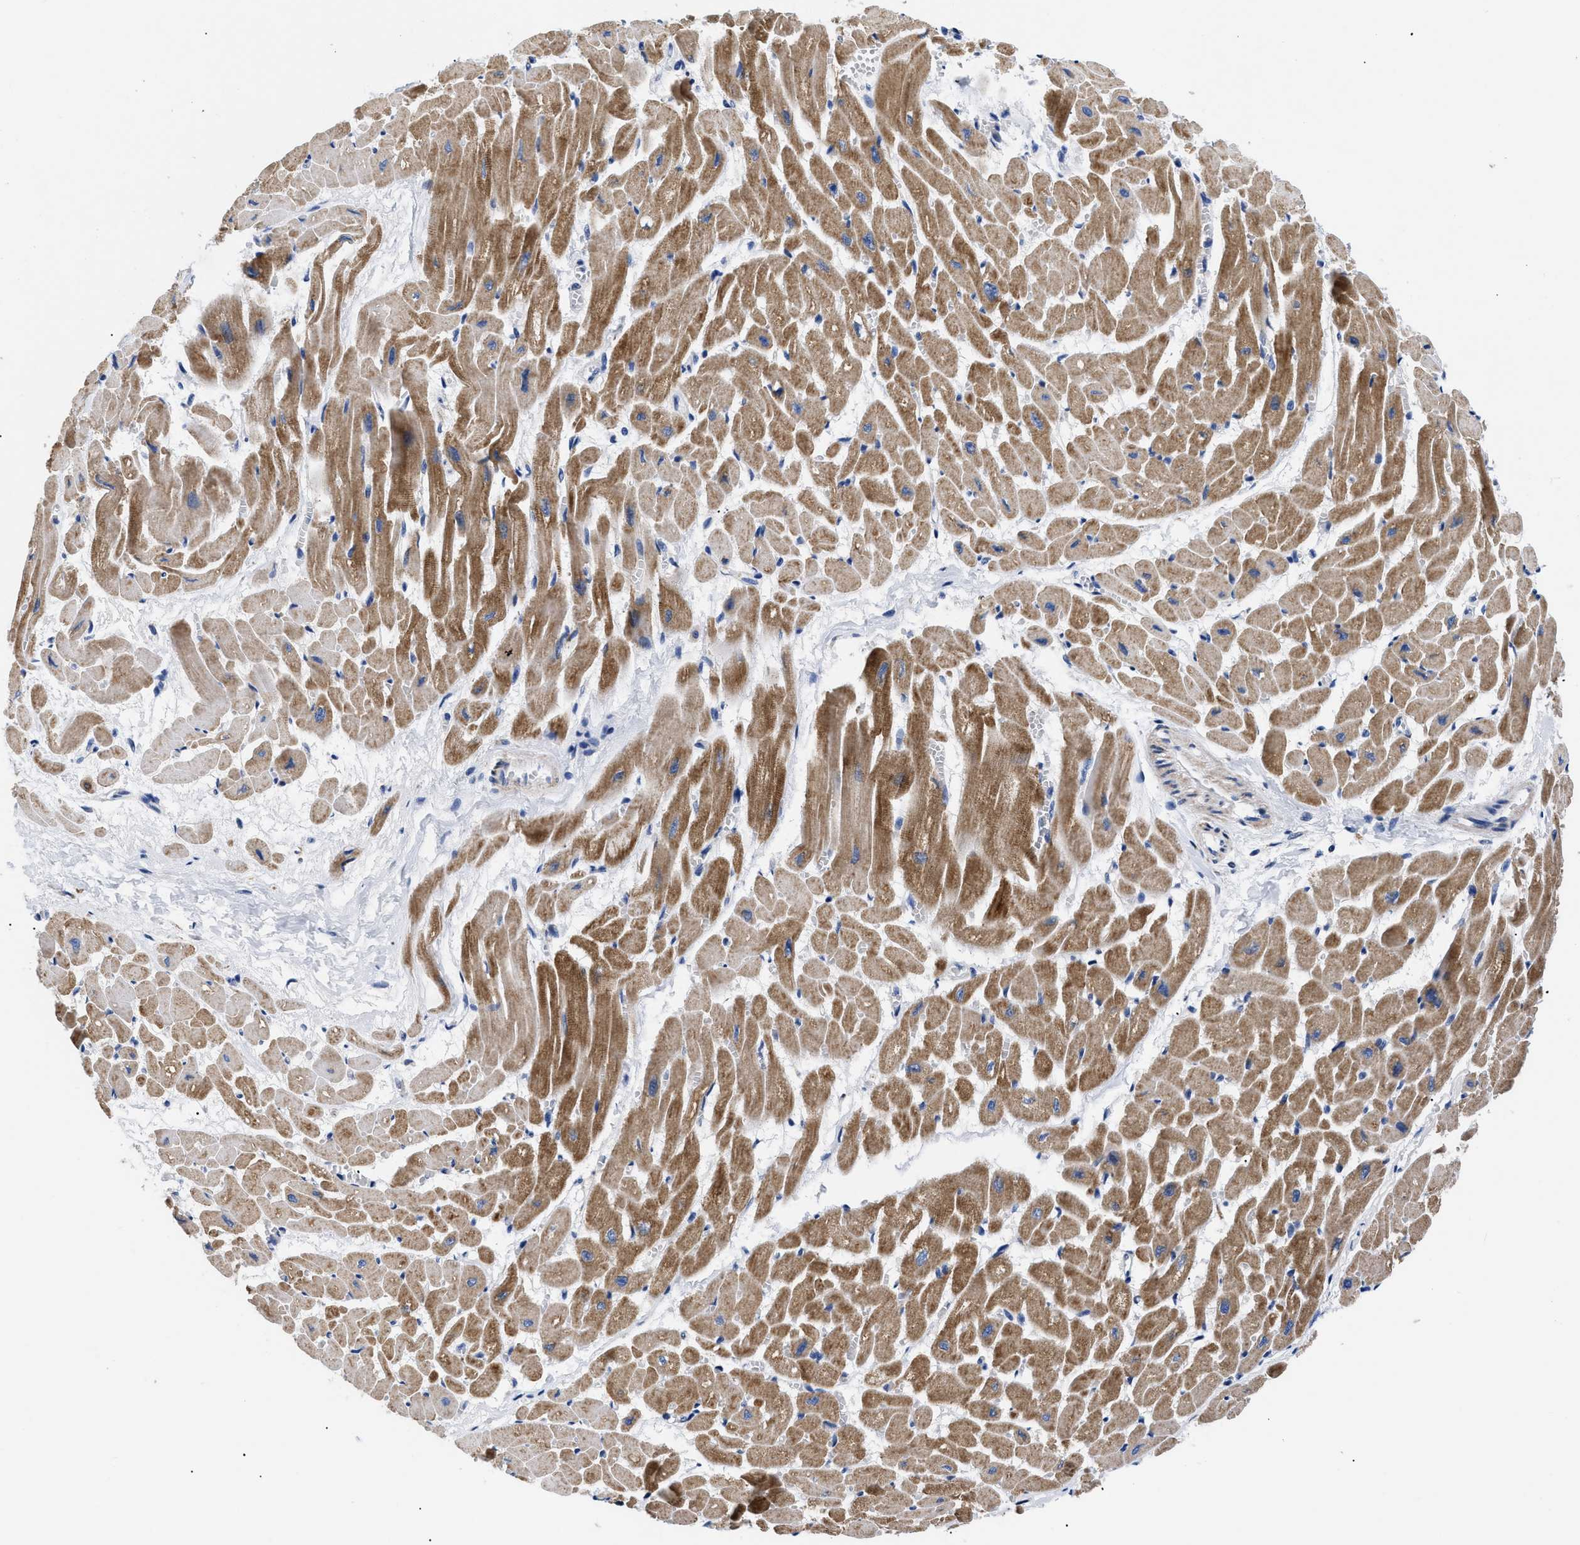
{"staining": {"intensity": "moderate", "quantity": ">75%", "location": "cytoplasmic/membranous"}, "tissue": "heart muscle", "cell_type": "Cardiomyocytes", "image_type": "normal", "snomed": [{"axis": "morphology", "description": "Normal tissue, NOS"}, {"axis": "topography", "description": "Heart"}], "caption": "The image shows immunohistochemical staining of benign heart muscle. There is moderate cytoplasmic/membranous expression is identified in approximately >75% of cardiomyocytes. (IHC, brightfield microscopy, high magnification).", "gene": "GPR149", "patient": {"sex": "male", "age": 45}}